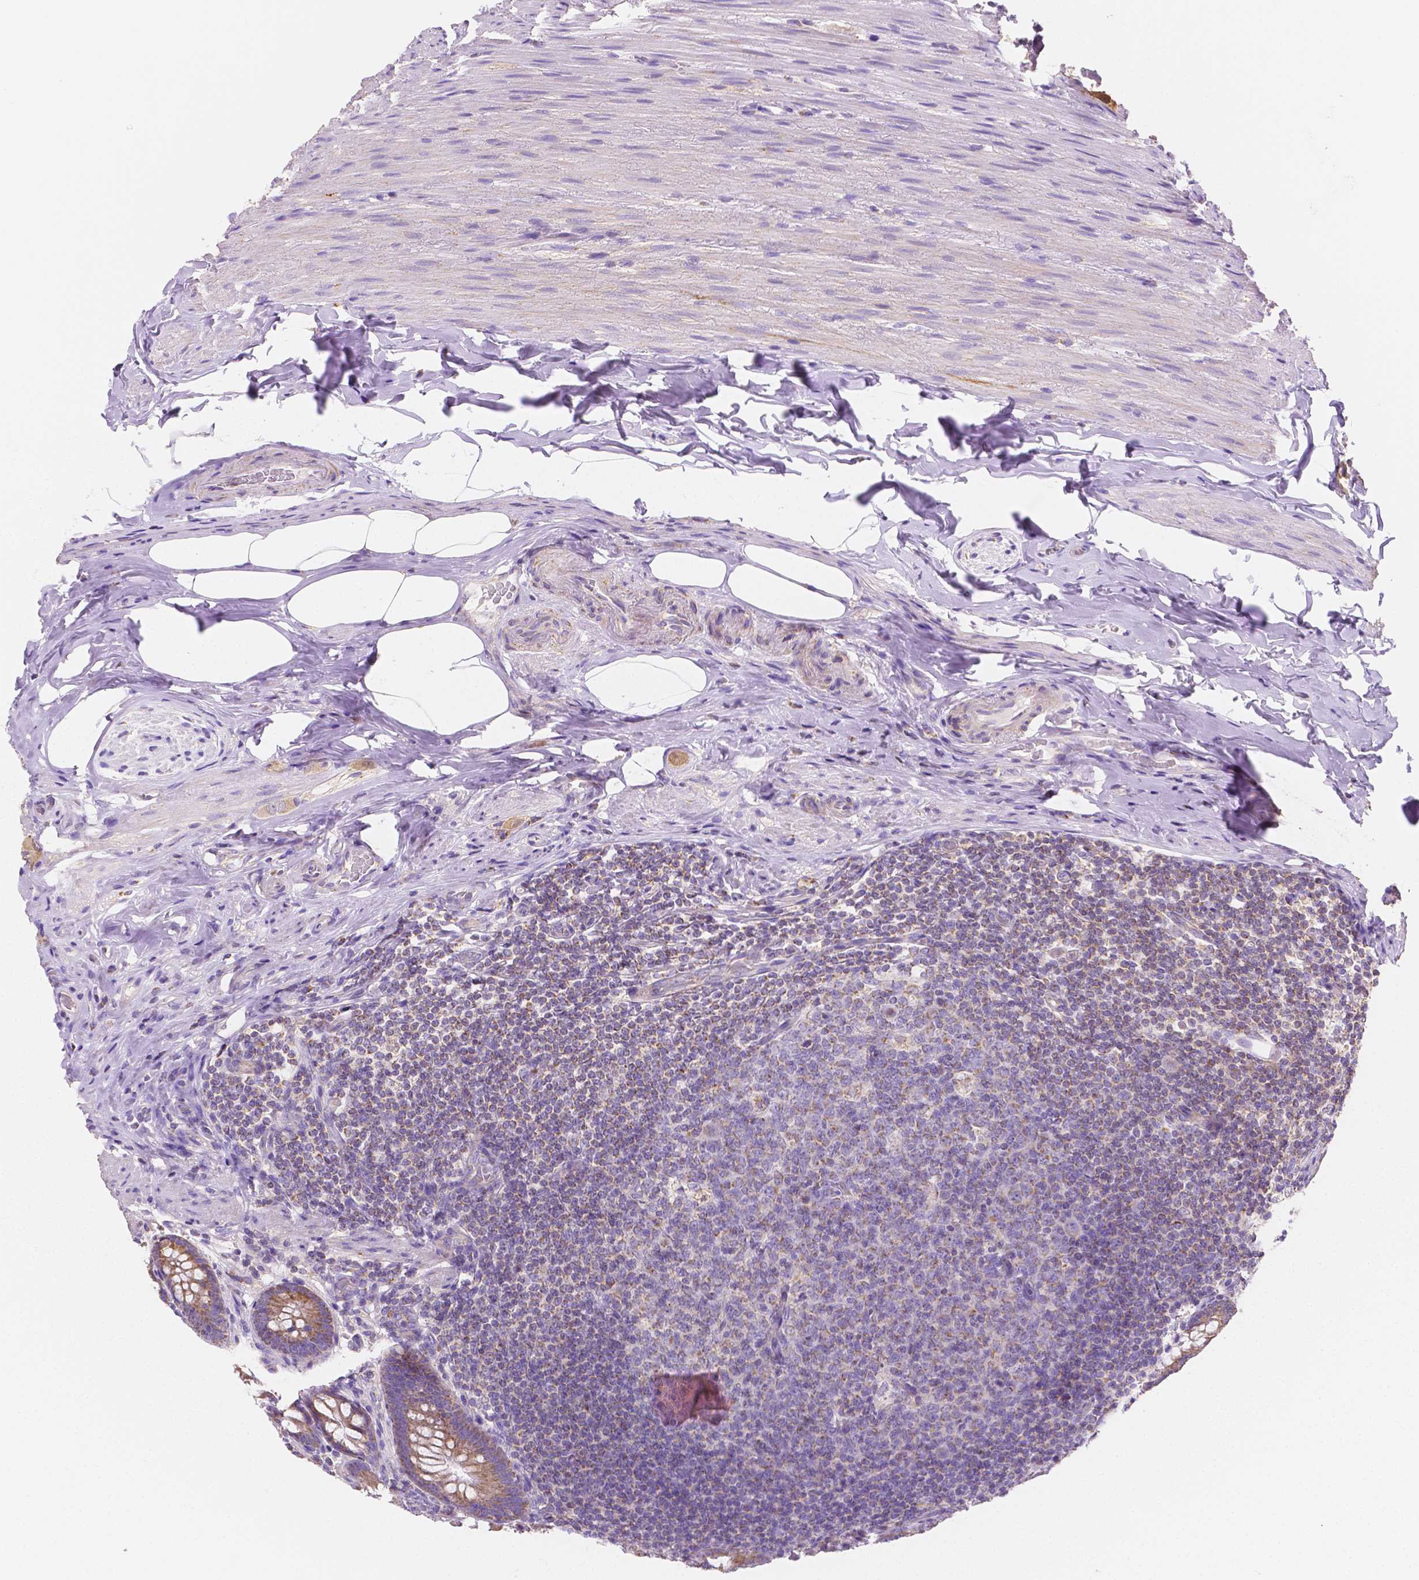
{"staining": {"intensity": "moderate", "quantity": ">75%", "location": "cytoplasmic/membranous"}, "tissue": "appendix", "cell_type": "Glandular cells", "image_type": "normal", "snomed": [{"axis": "morphology", "description": "Normal tissue, NOS"}, {"axis": "topography", "description": "Appendix"}], "caption": "An image showing moderate cytoplasmic/membranous positivity in approximately >75% of glandular cells in normal appendix, as visualized by brown immunohistochemical staining.", "gene": "SGTB", "patient": {"sex": "male", "age": 71}}